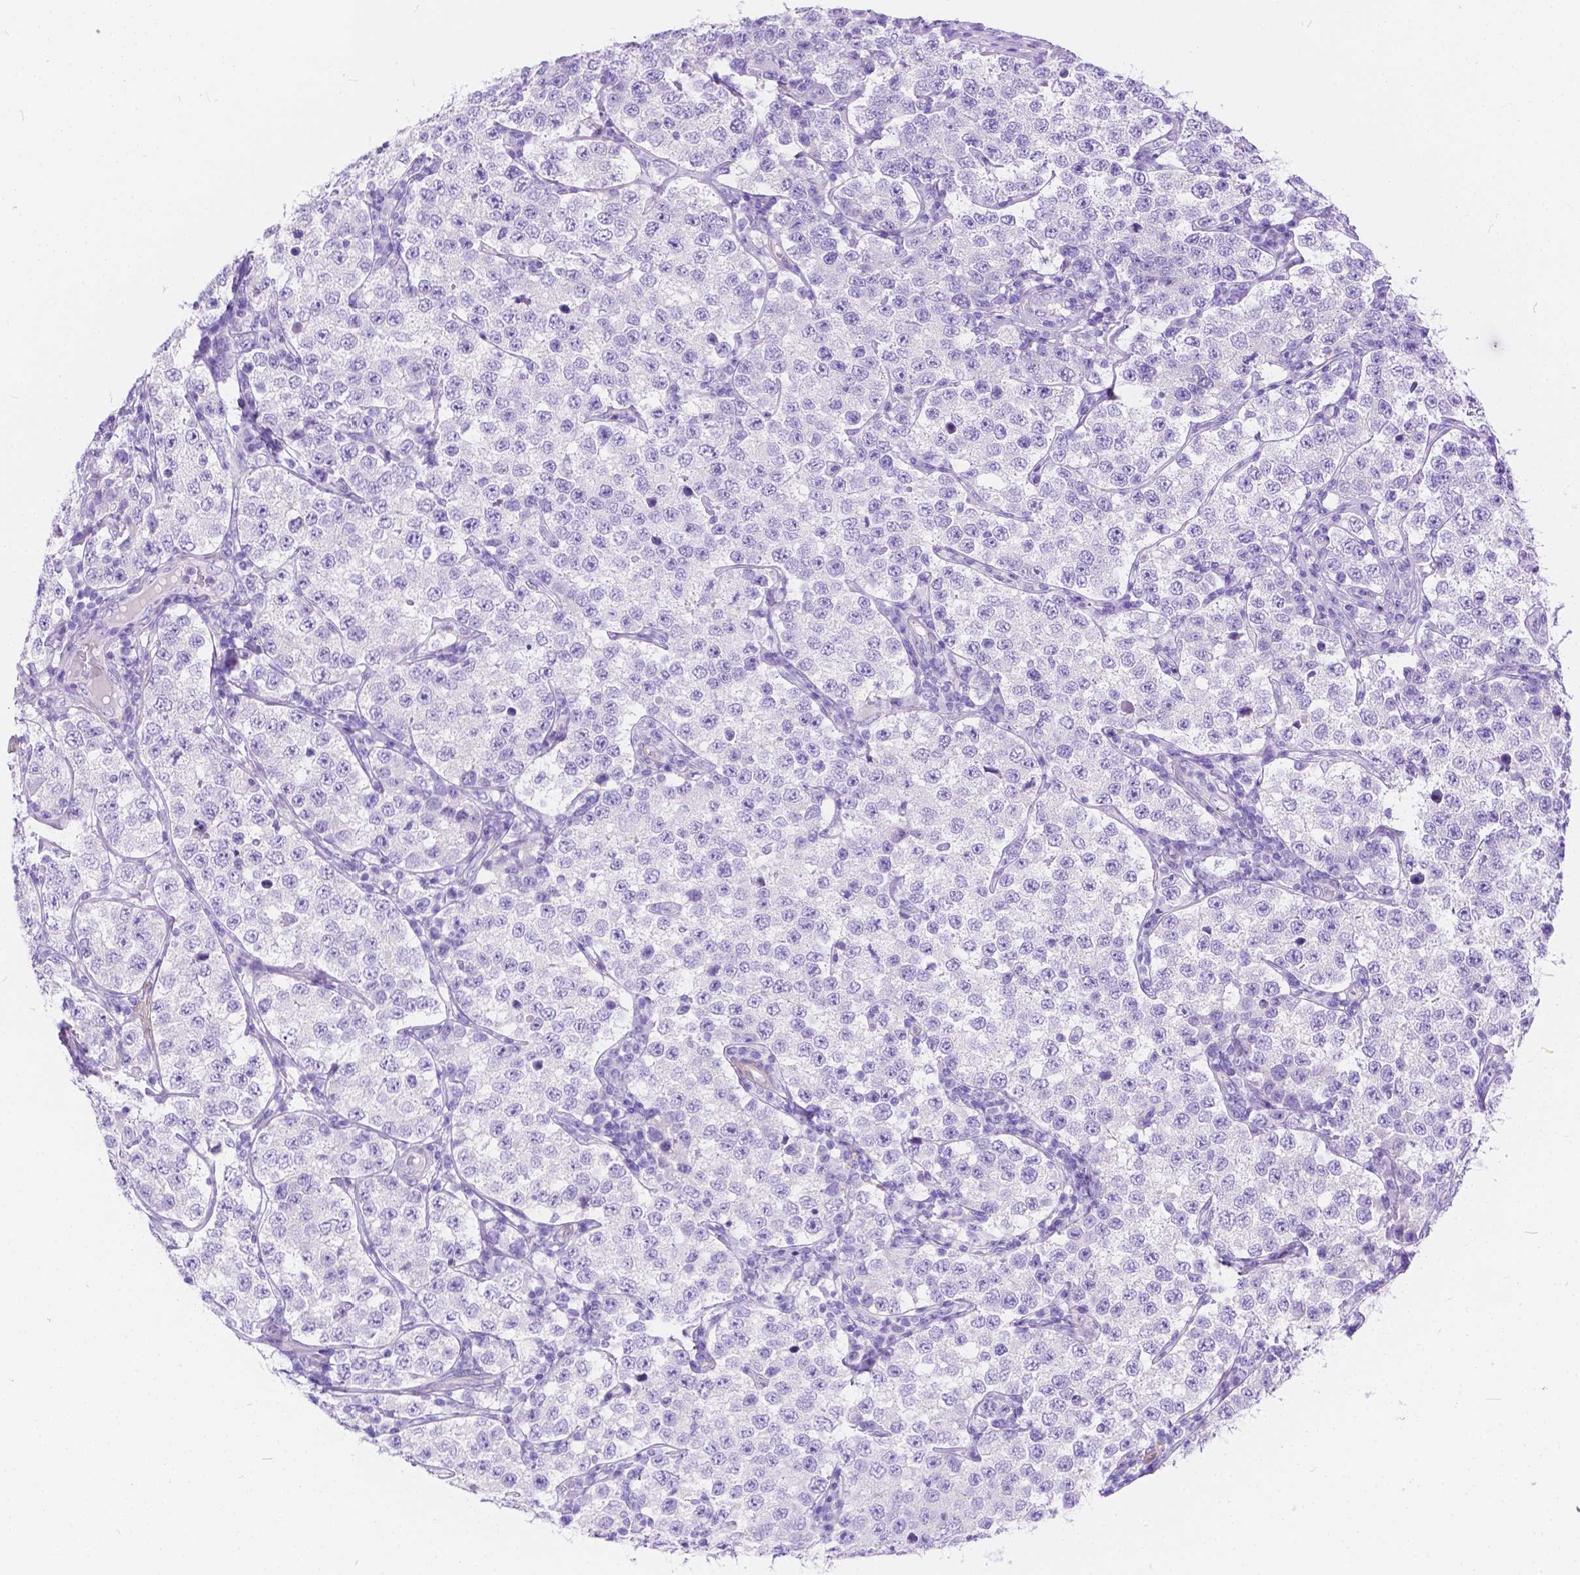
{"staining": {"intensity": "negative", "quantity": "none", "location": "none"}, "tissue": "testis cancer", "cell_type": "Tumor cells", "image_type": "cancer", "snomed": [{"axis": "morphology", "description": "Seminoma, NOS"}, {"axis": "topography", "description": "Testis"}], "caption": "The histopathology image demonstrates no staining of tumor cells in testis cancer (seminoma).", "gene": "CHRM1", "patient": {"sex": "male", "age": 34}}